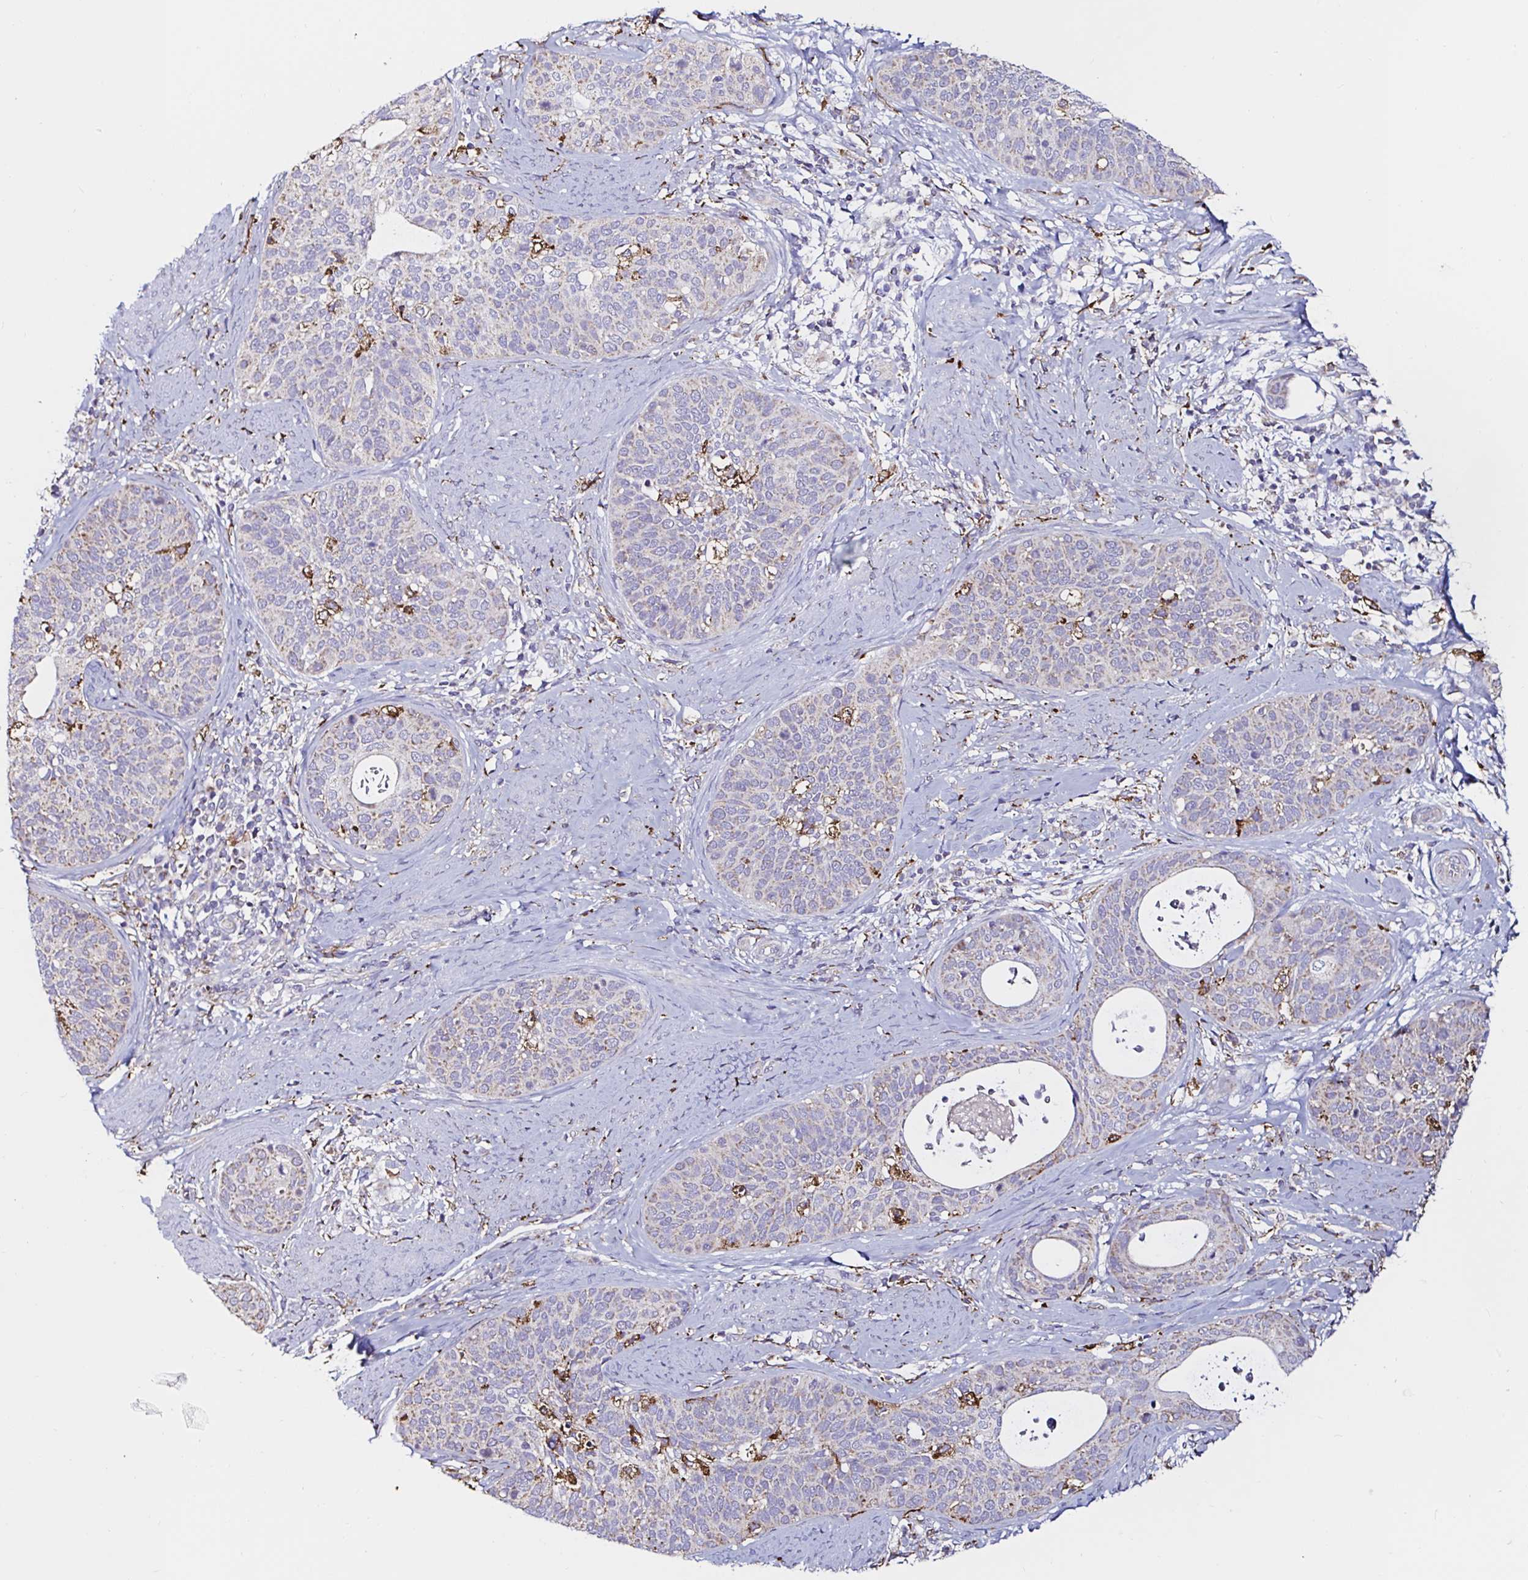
{"staining": {"intensity": "negative", "quantity": "none", "location": "none"}, "tissue": "cervical cancer", "cell_type": "Tumor cells", "image_type": "cancer", "snomed": [{"axis": "morphology", "description": "Squamous cell carcinoma, NOS"}, {"axis": "topography", "description": "Cervix"}], "caption": "Cervical squamous cell carcinoma stained for a protein using immunohistochemistry exhibits no staining tumor cells.", "gene": "MSR1", "patient": {"sex": "female", "age": 69}}